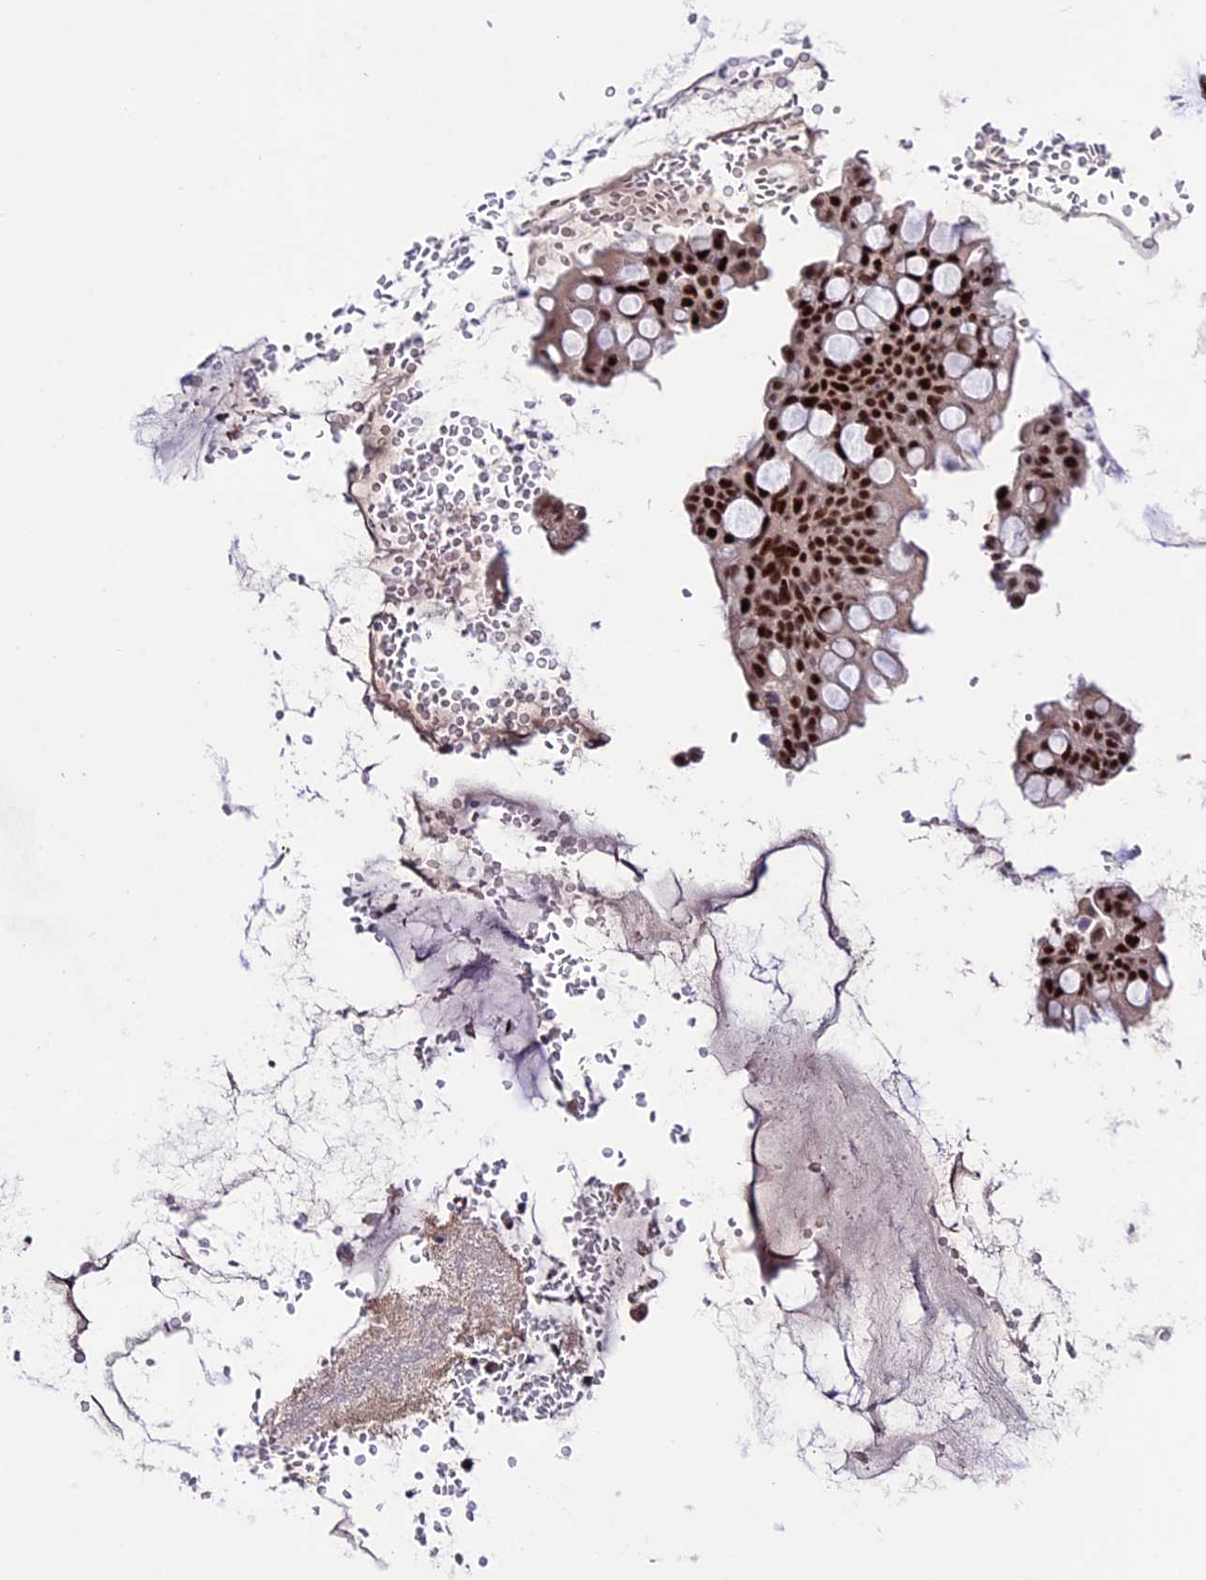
{"staining": {"intensity": "strong", "quantity": ">75%", "location": "nuclear"}, "tissue": "ovarian cancer", "cell_type": "Tumor cells", "image_type": "cancer", "snomed": [{"axis": "morphology", "description": "Cystadenocarcinoma, mucinous, NOS"}, {"axis": "topography", "description": "Ovary"}], "caption": "Human ovarian cancer stained with a brown dye demonstrates strong nuclear positive expression in approximately >75% of tumor cells.", "gene": "TCP11L2", "patient": {"sex": "female", "age": 73}}